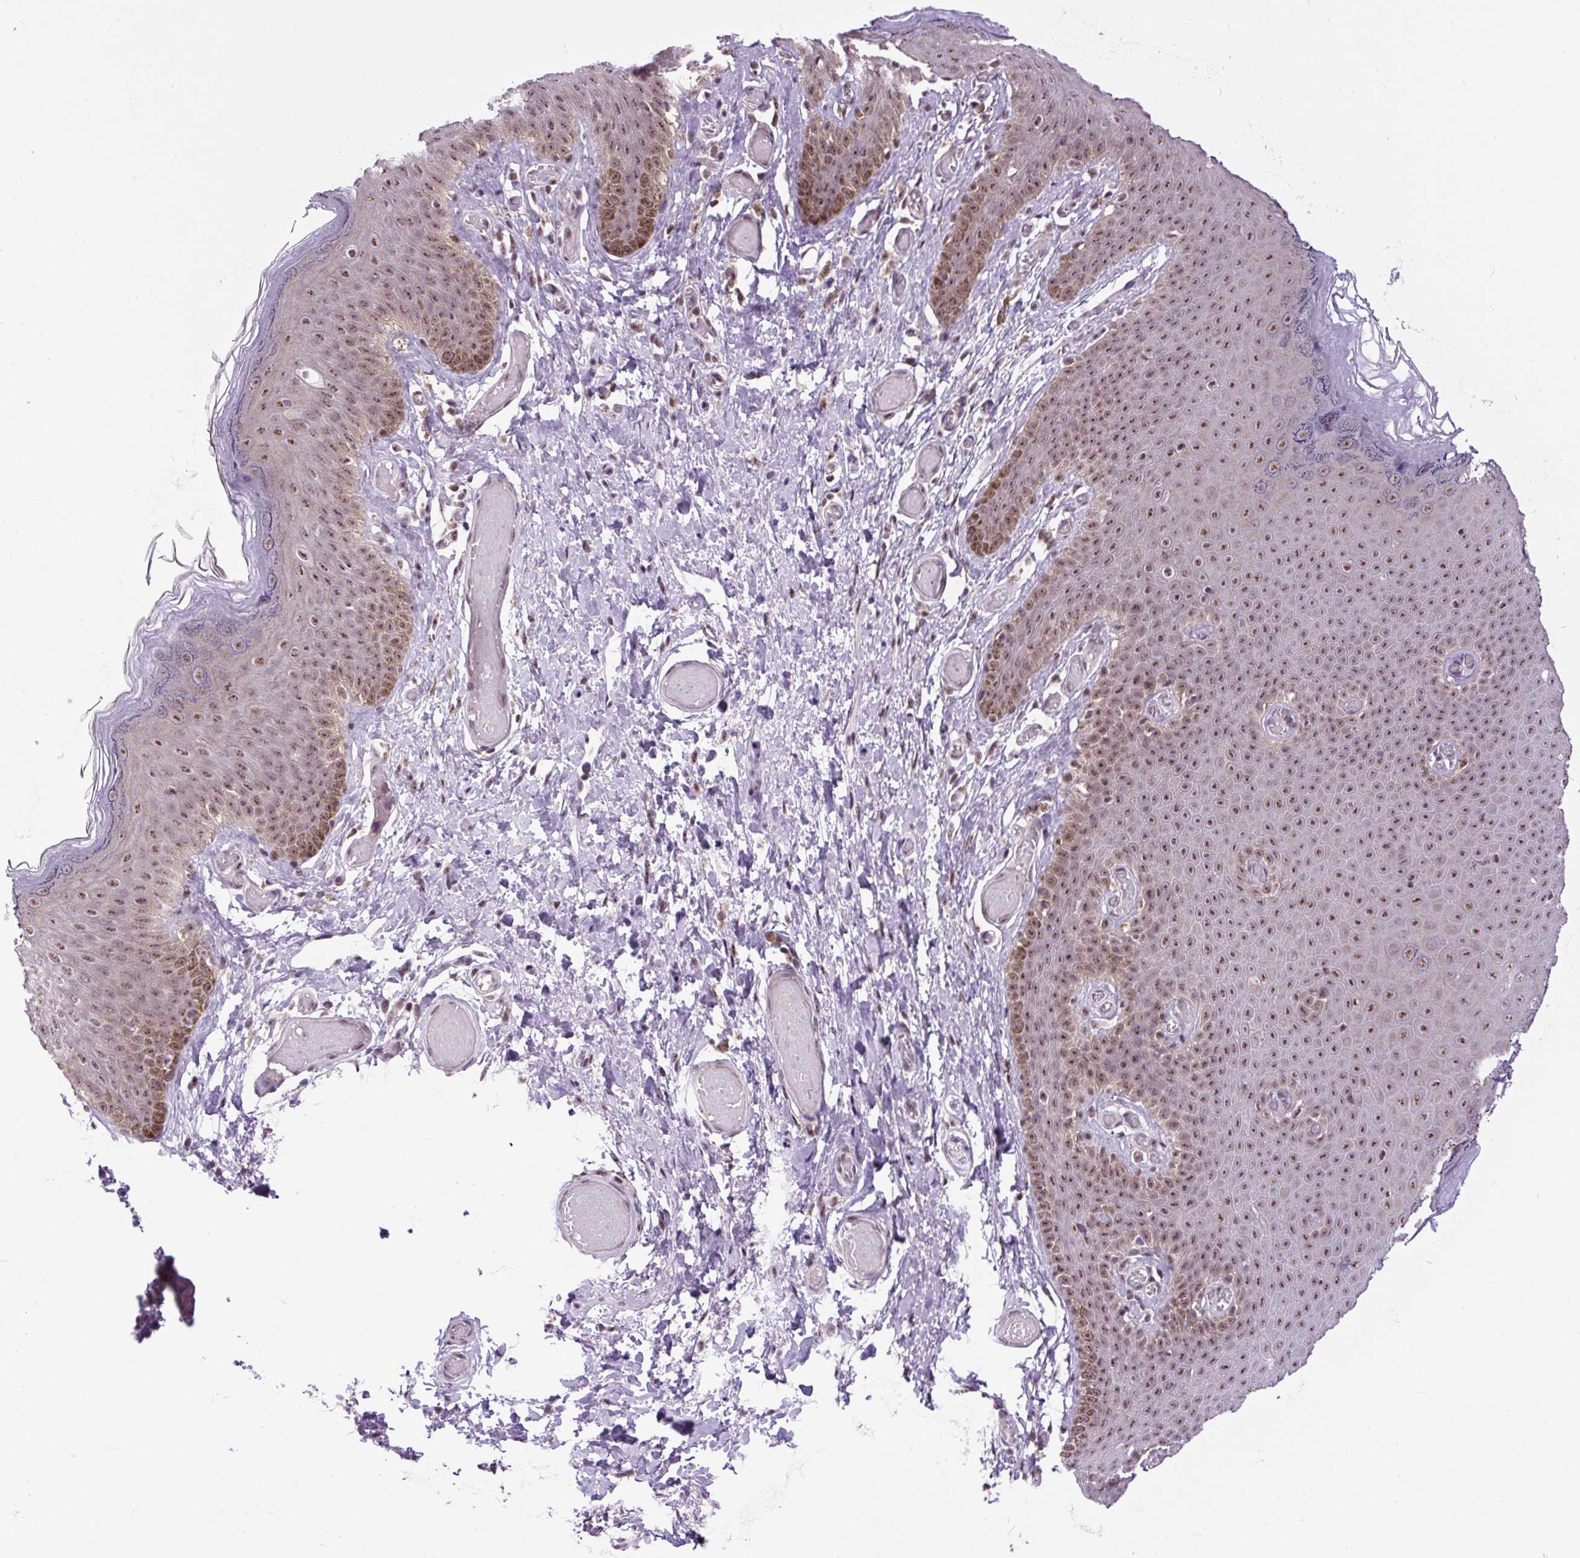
{"staining": {"intensity": "moderate", "quantity": ">75%", "location": "nuclear"}, "tissue": "skin", "cell_type": "Epidermal cells", "image_type": "normal", "snomed": [{"axis": "morphology", "description": "Normal tissue, NOS"}, {"axis": "topography", "description": "Anal"}], "caption": "The photomicrograph shows staining of unremarkable skin, revealing moderate nuclear protein positivity (brown color) within epidermal cells. The protein of interest is shown in brown color, while the nuclei are stained blue.", "gene": "SMC5", "patient": {"sex": "female", "age": 40}}